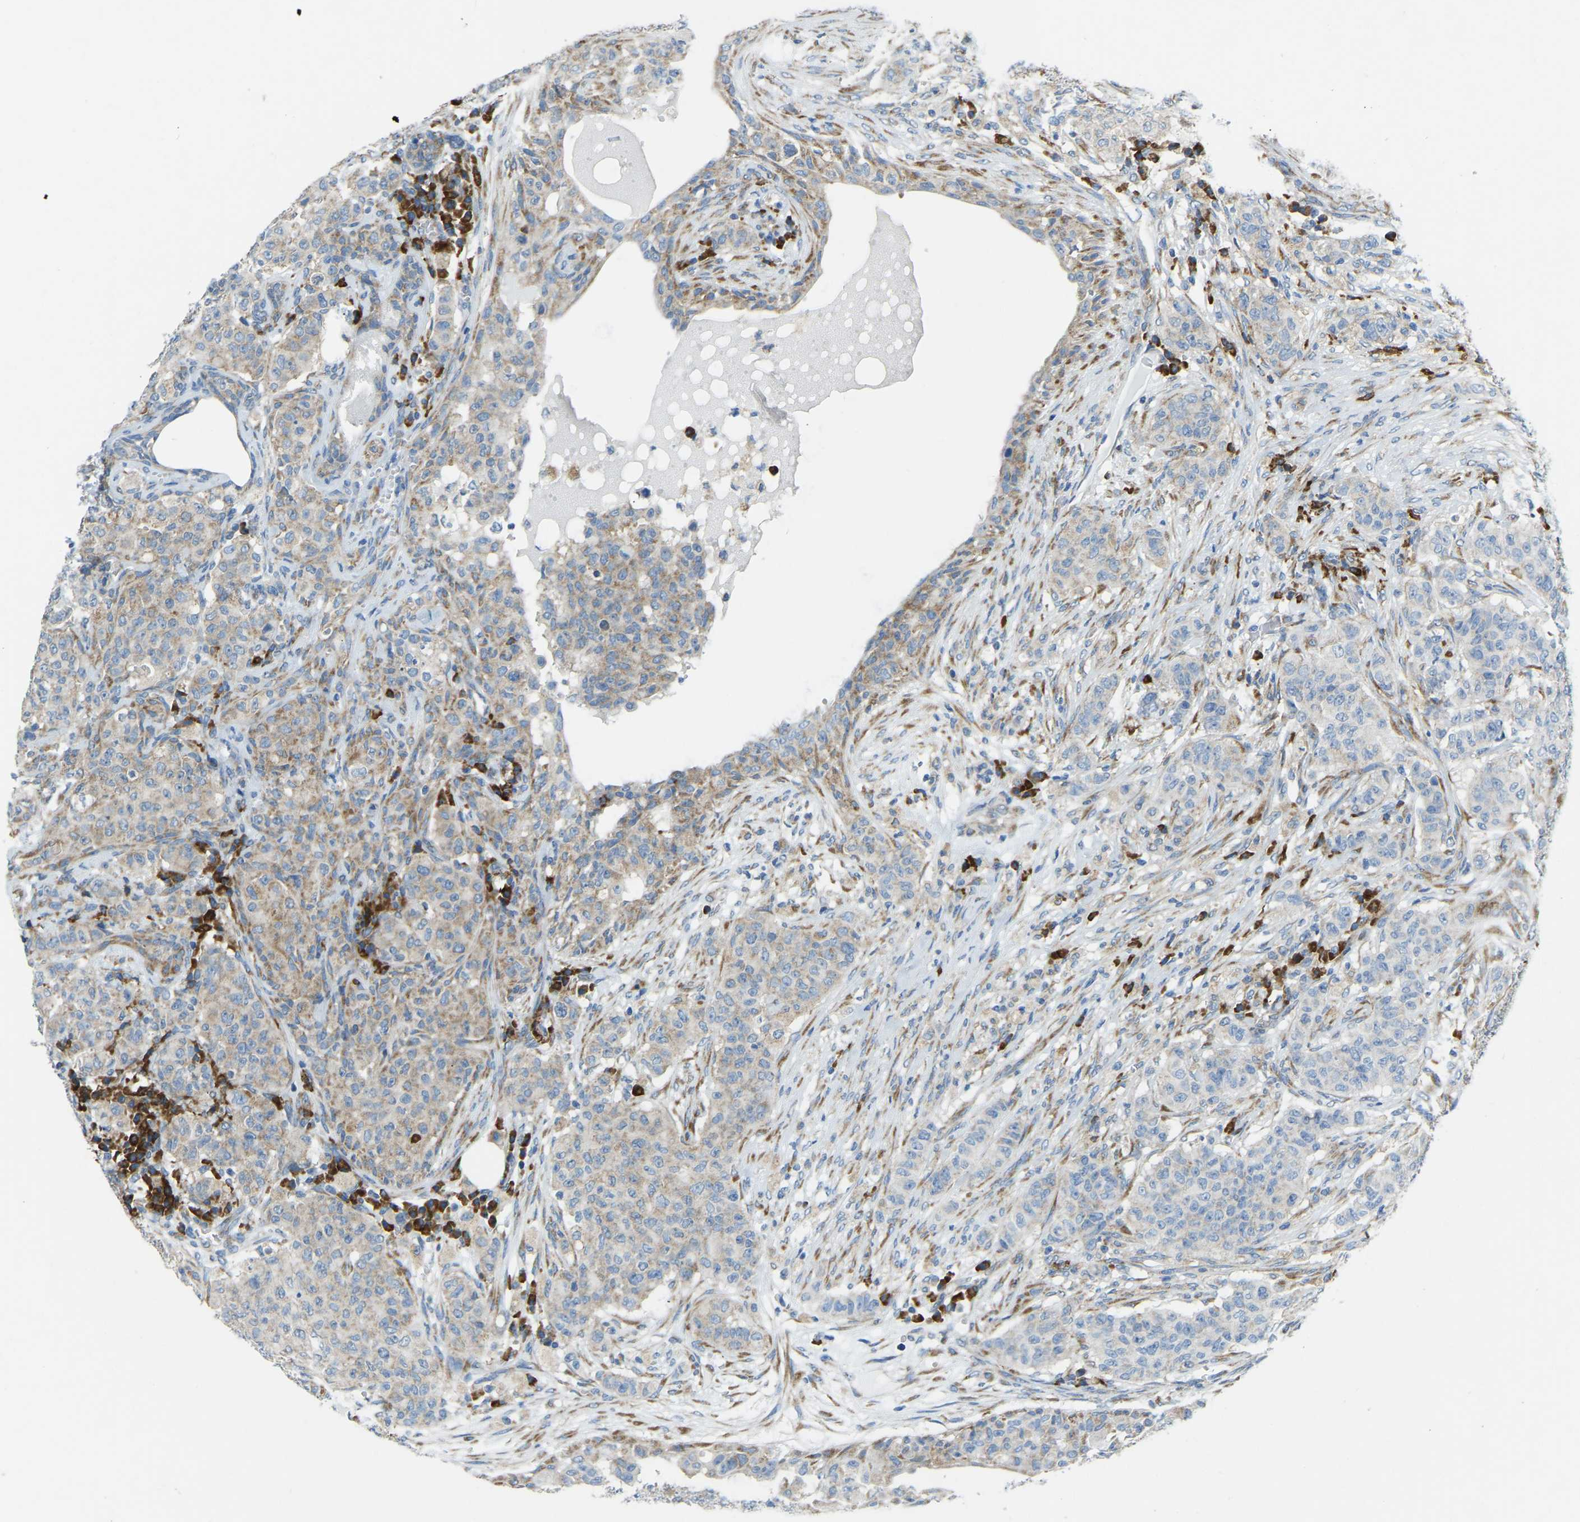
{"staining": {"intensity": "weak", "quantity": ">75%", "location": "cytoplasmic/membranous"}, "tissue": "breast cancer", "cell_type": "Tumor cells", "image_type": "cancer", "snomed": [{"axis": "morphology", "description": "Normal tissue, NOS"}, {"axis": "morphology", "description": "Duct carcinoma"}, {"axis": "topography", "description": "Breast"}], "caption": "This is a photomicrograph of immunohistochemistry staining of breast cancer (invasive ductal carcinoma), which shows weak positivity in the cytoplasmic/membranous of tumor cells.", "gene": "SND1", "patient": {"sex": "female", "age": 40}}